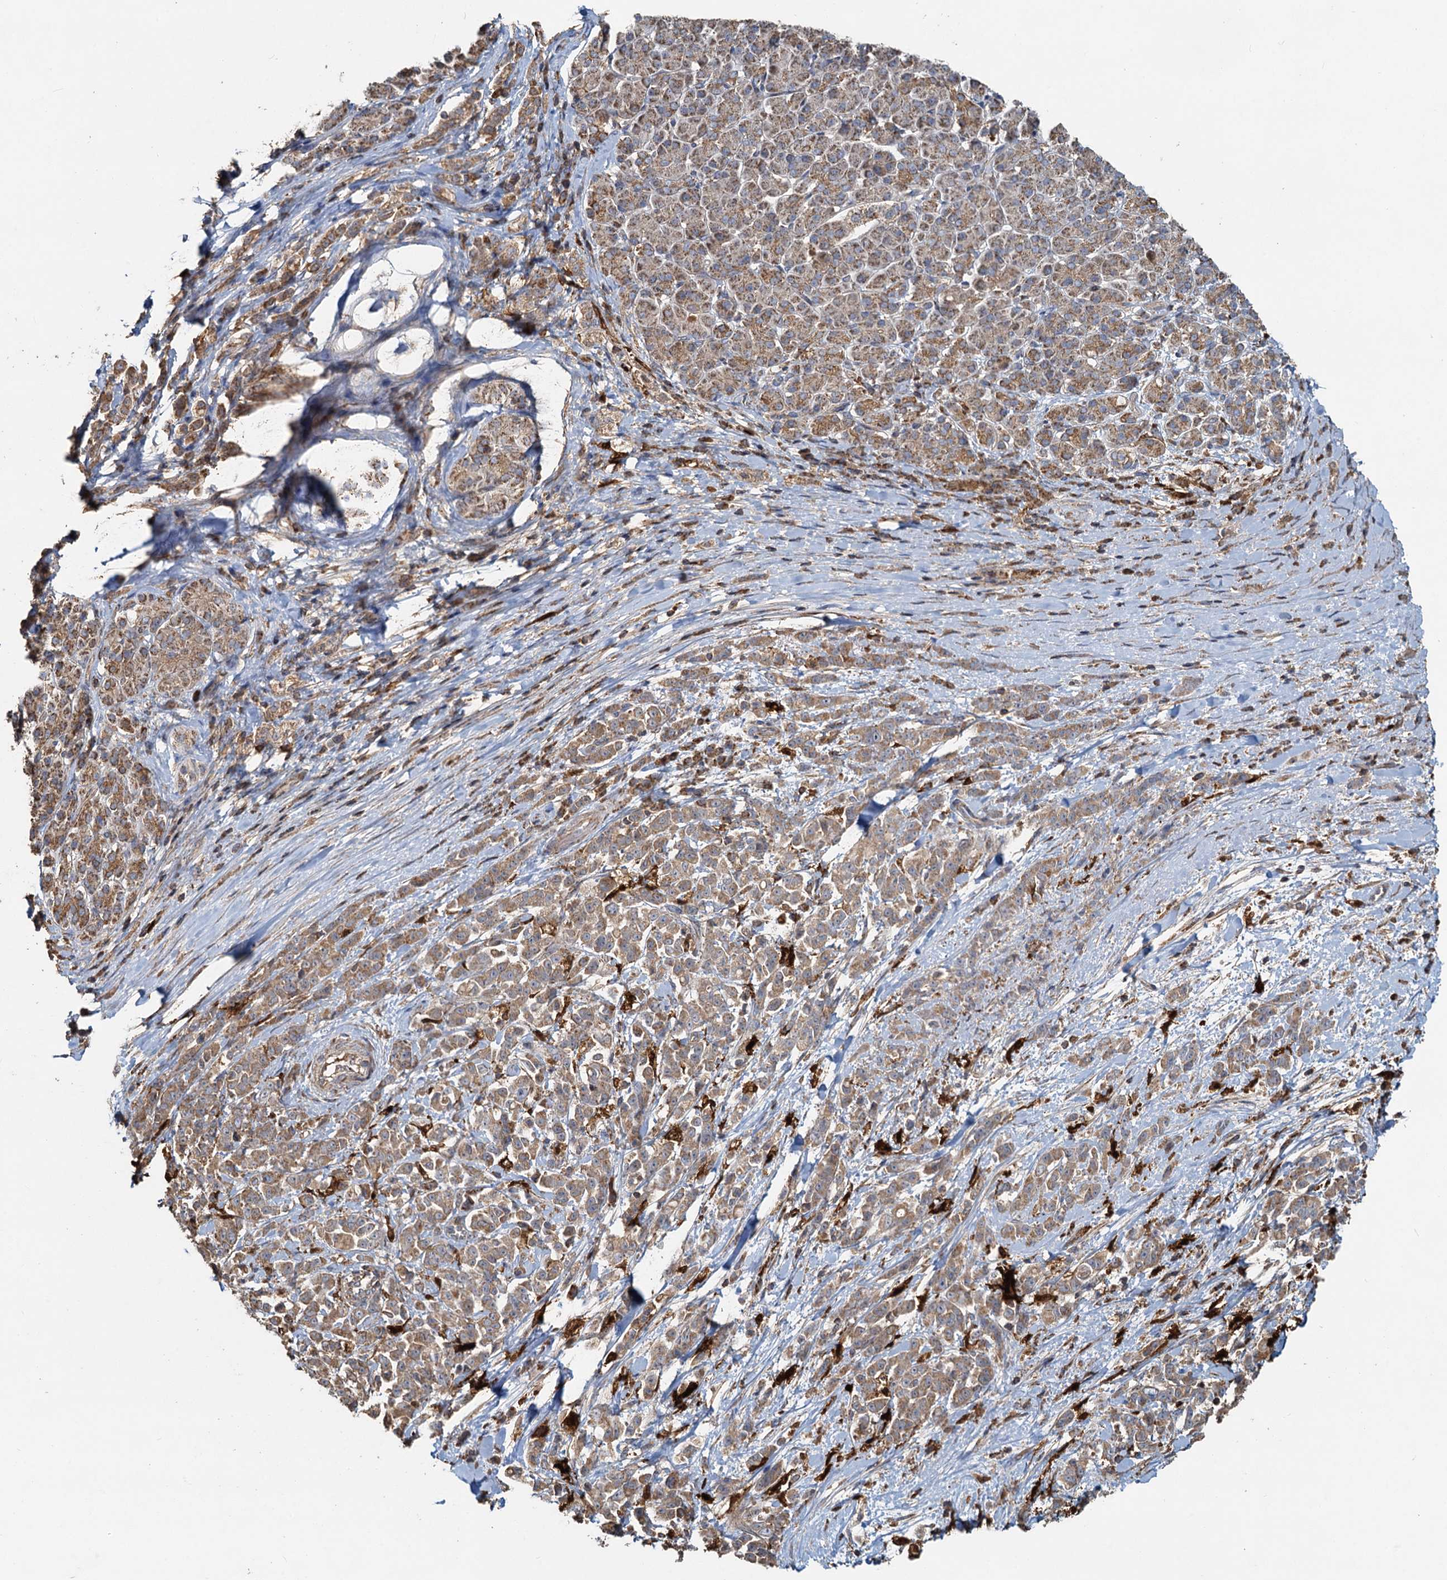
{"staining": {"intensity": "moderate", "quantity": ">75%", "location": "cytoplasmic/membranous"}, "tissue": "pancreatic cancer", "cell_type": "Tumor cells", "image_type": "cancer", "snomed": [{"axis": "morphology", "description": "Normal tissue, NOS"}, {"axis": "morphology", "description": "Adenocarcinoma, NOS"}, {"axis": "topography", "description": "Pancreas"}], "caption": "Brown immunohistochemical staining in adenocarcinoma (pancreatic) displays moderate cytoplasmic/membranous expression in approximately >75% of tumor cells.", "gene": "SDS", "patient": {"sex": "female", "age": 64}}